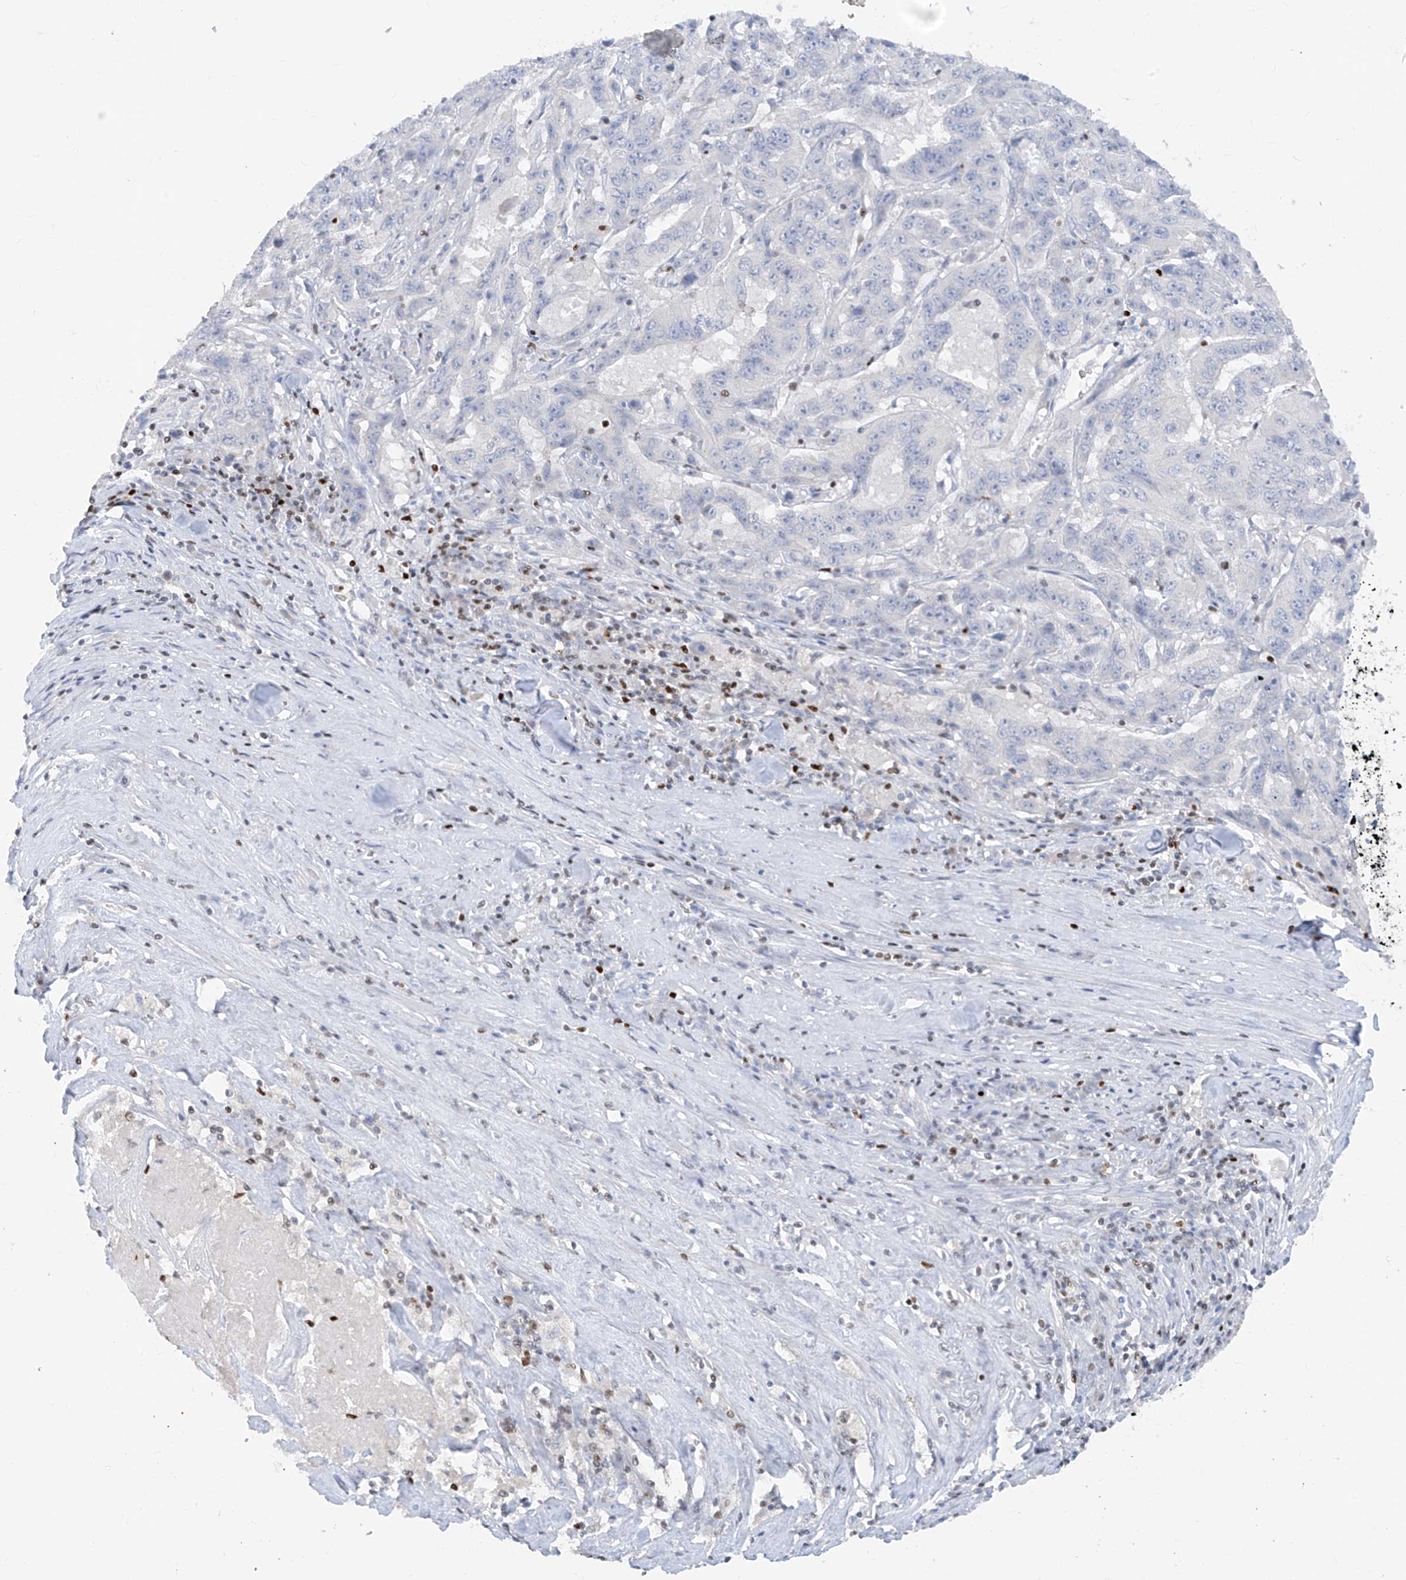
{"staining": {"intensity": "negative", "quantity": "none", "location": "none"}, "tissue": "pancreatic cancer", "cell_type": "Tumor cells", "image_type": "cancer", "snomed": [{"axis": "morphology", "description": "Adenocarcinoma, NOS"}, {"axis": "topography", "description": "Pancreas"}], "caption": "There is no significant staining in tumor cells of pancreatic adenocarcinoma.", "gene": "TBX21", "patient": {"sex": "male", "age": 63}}